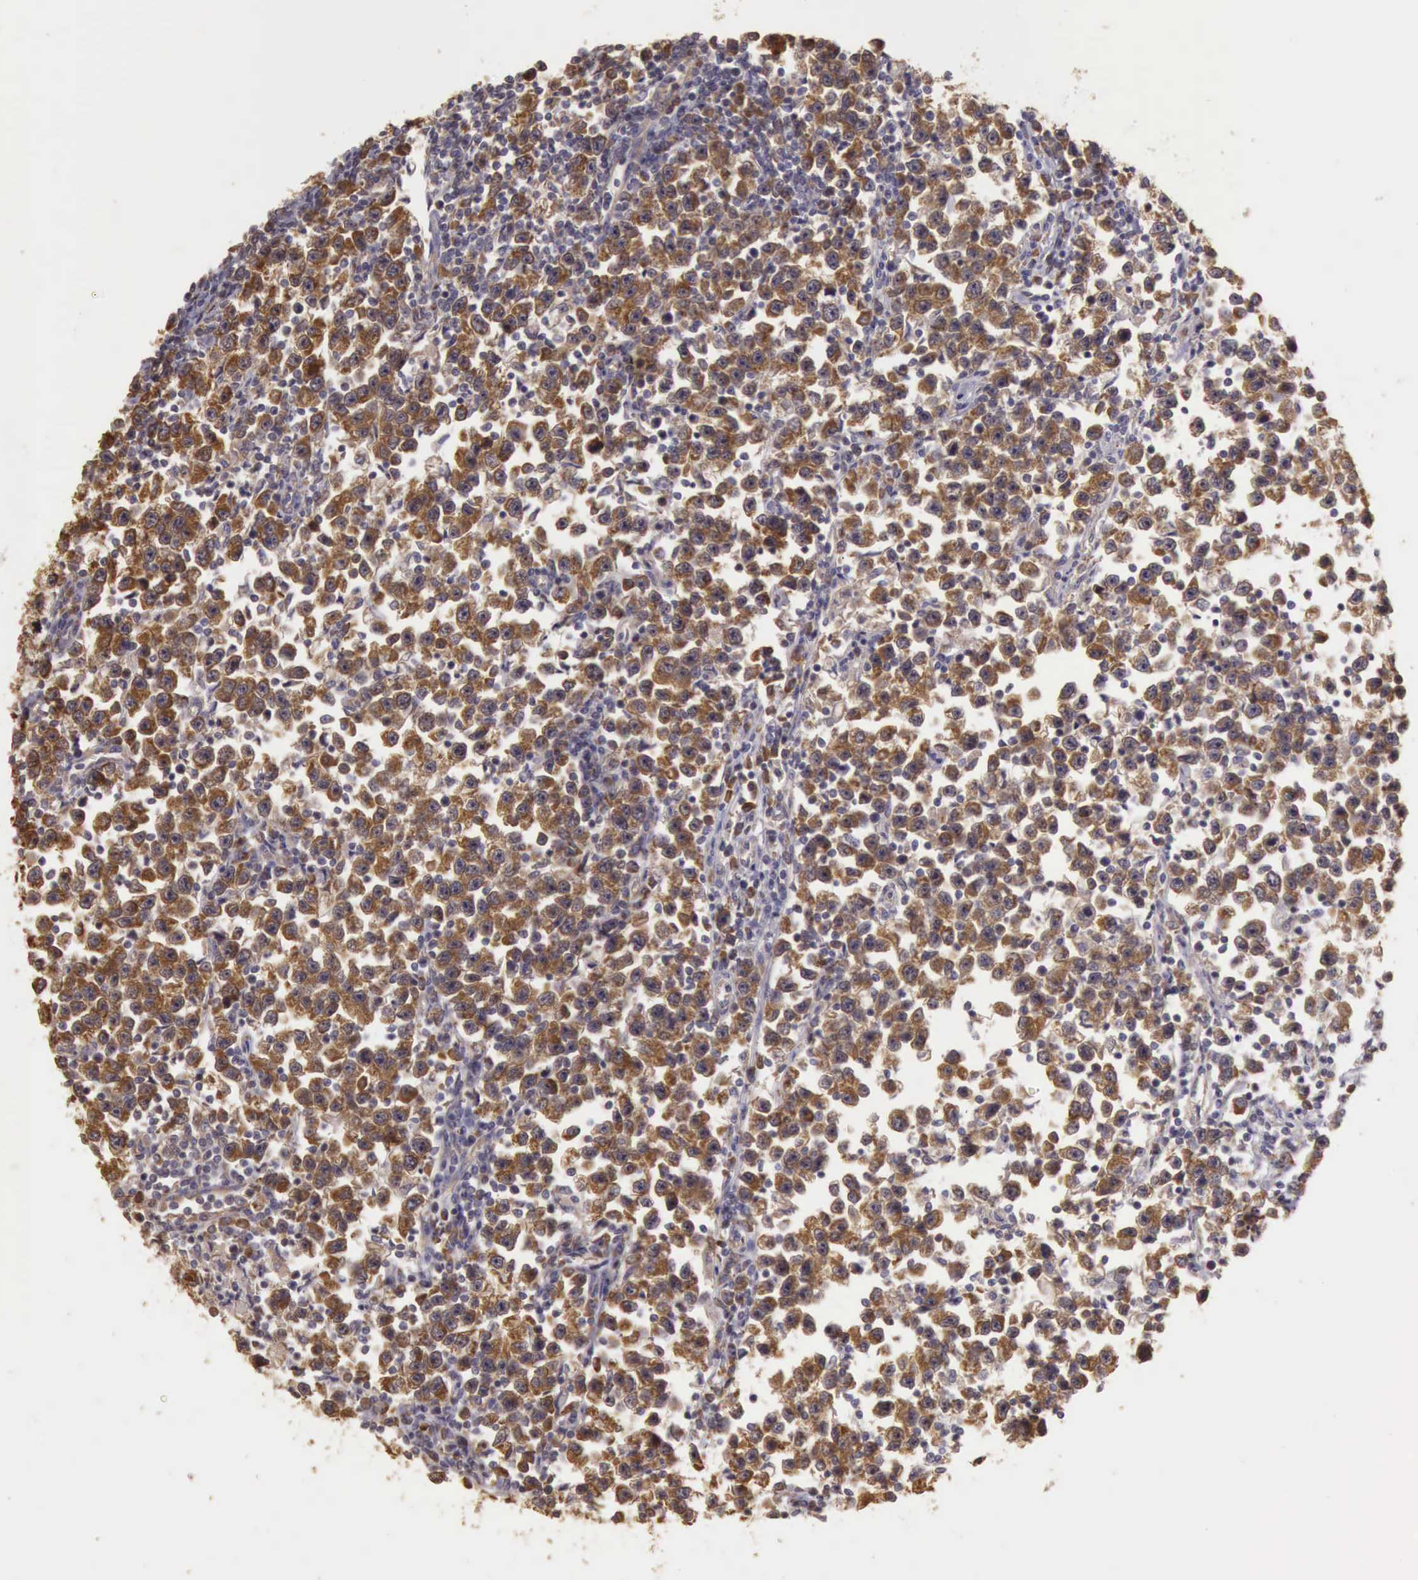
{"staining": {"intensity": "strong", "quantity": ">75%", "location": "cytoplasmic/membranous"}, "tissue": "testis cancer", "cell_type": "Tumor cells", "image_type": "cancer", "snomed": [{"axis": "morphology", "description": "Seminoma, NOS"}, {"axis": "topography", "description": "Testis"}], "caption": "The micrograph shows staining of seminoma (testis), revealing strong cytoplasmic/membranous protein staining (brown color) within tumor cells.", "gene": "EIF5", "patient": {"sex": "male", "age": 43}}